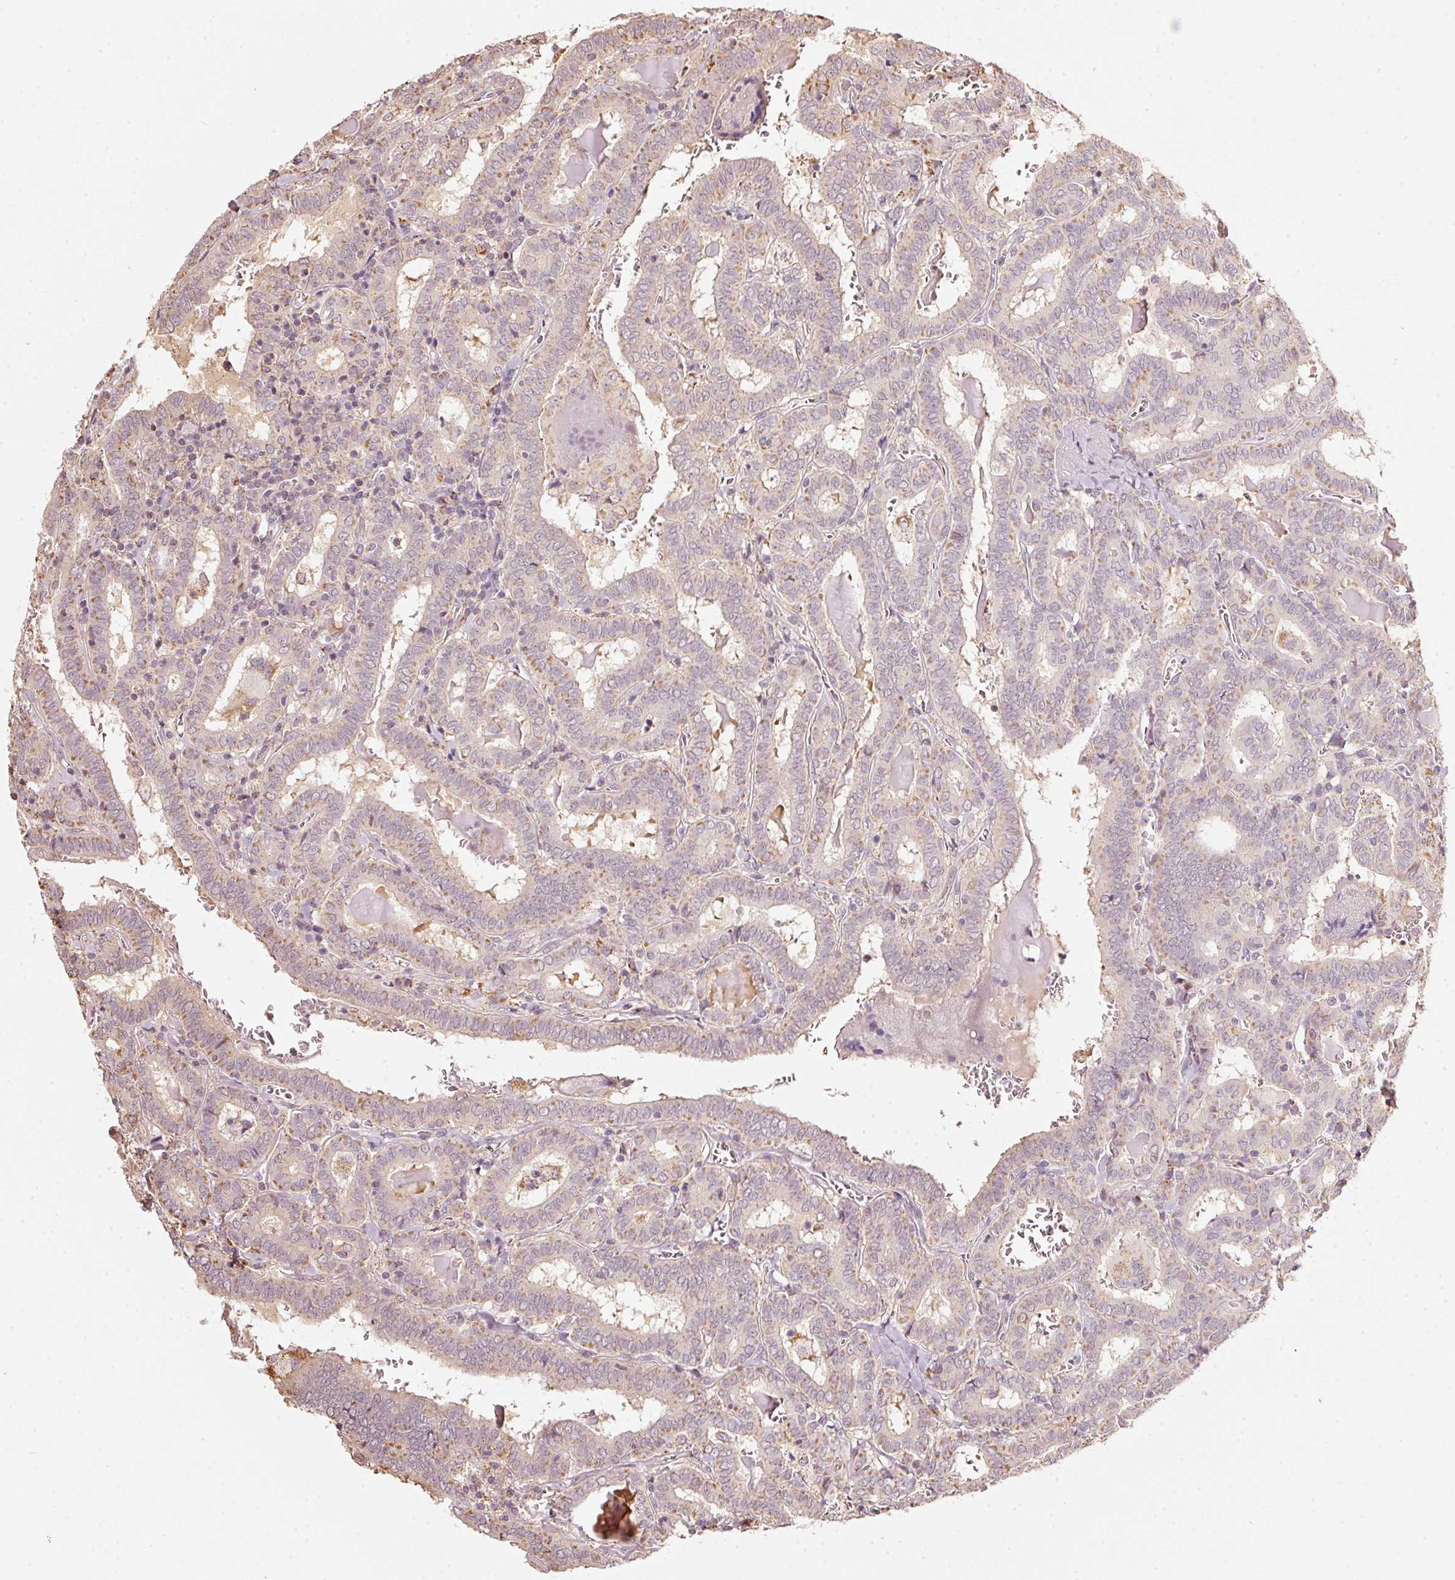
{"staining": {"intensity": "weak", "quantity": "<25%", "location": "cytoplasmic/membranous"}, "tissue": "thyroid cancer", "cell_type": "Tumor cells", "image_type": "cancer", "snomed": [{"axis": "morphology", "description": "Papillary adenocarcinoma, NOS"}, {"axis": "topography", "description": "Thyroid gland"}], "caption": "This is an immunohistochemistry (IHC) micrograph of human papillary adenocarcinoma (thyroid). There is no staining in tumor cells.", "gene": "RAB35", "patient": {"sex": "female", "age": 72}}